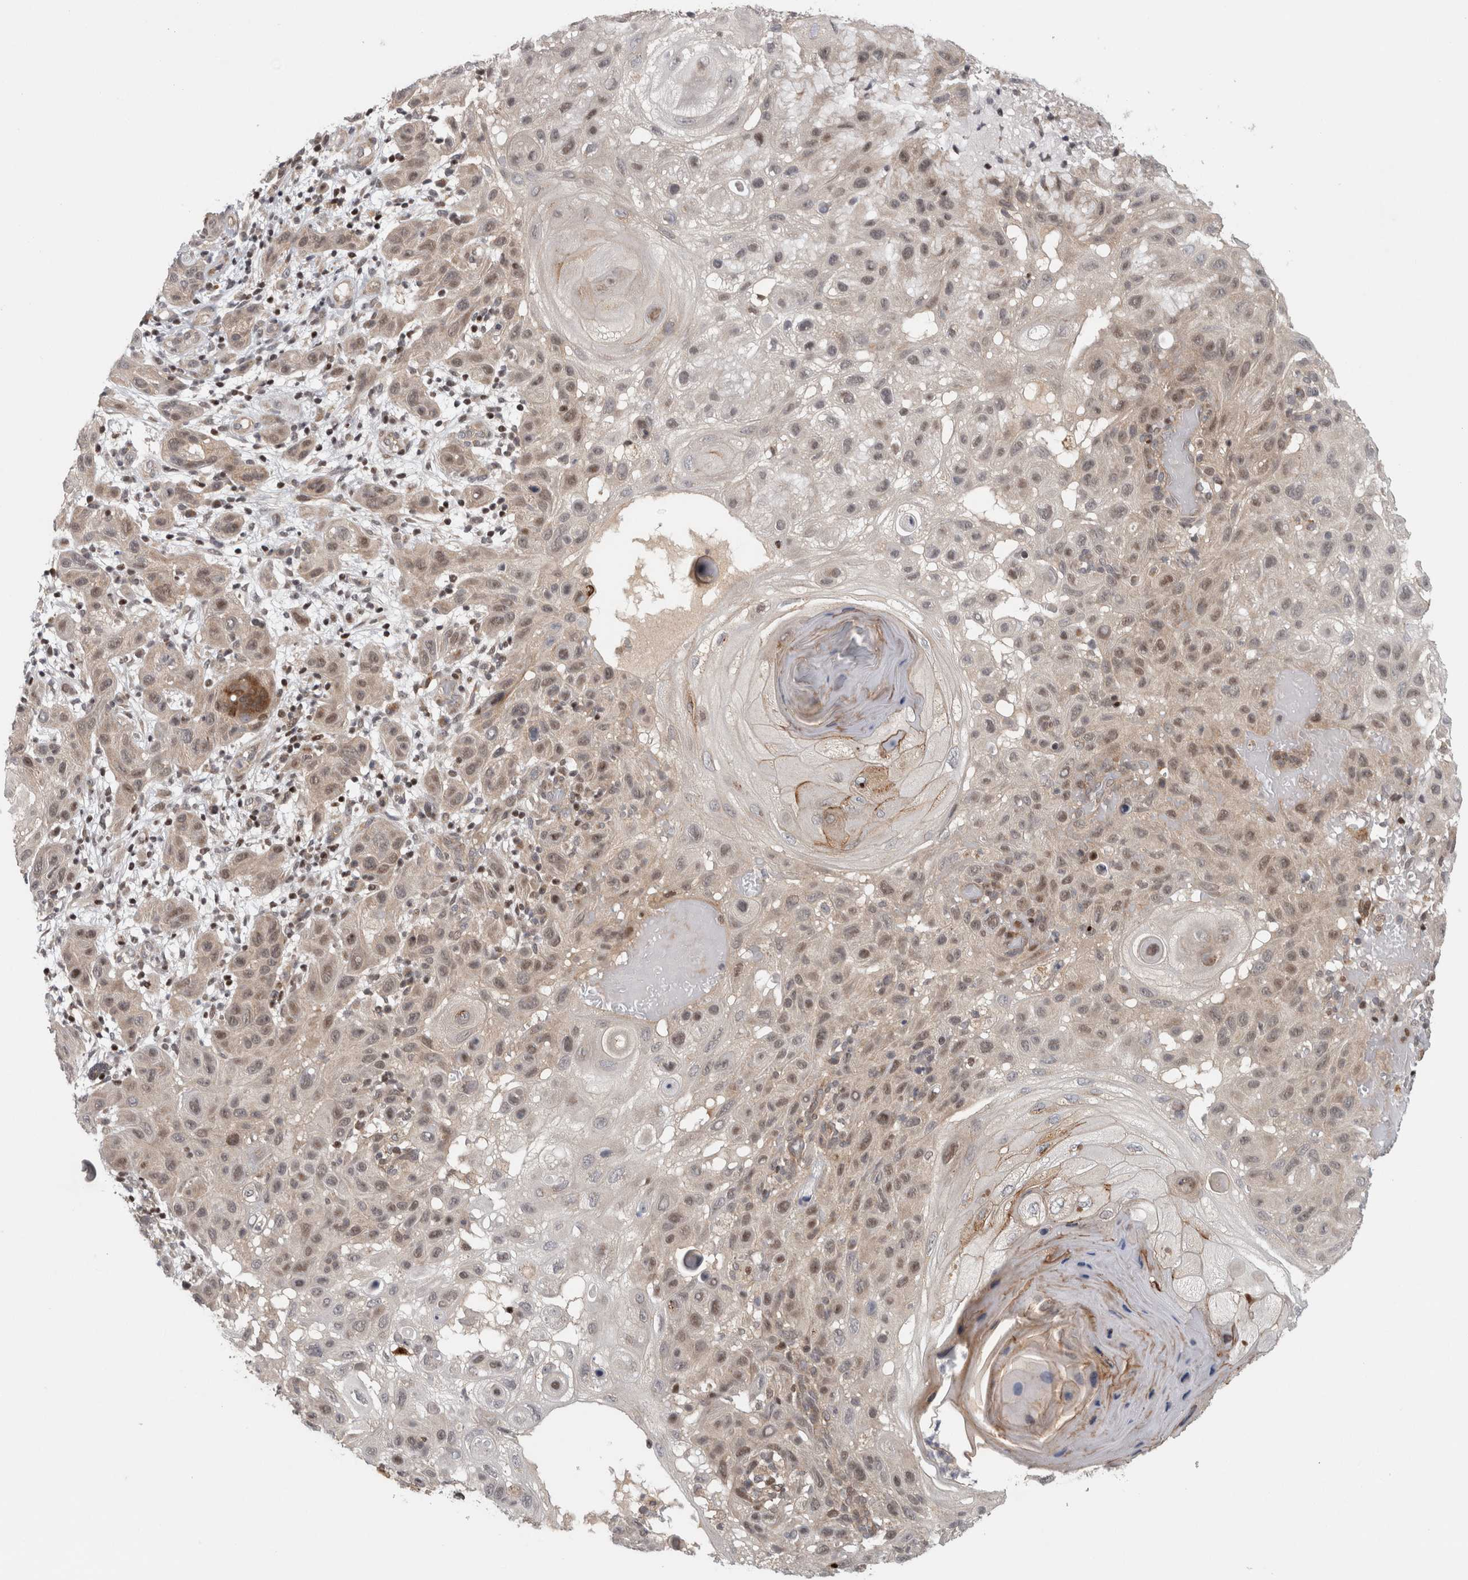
{"staining": {"intensity": "weak", "quantity": "25%-75%", "location": "nuclear"}, "tissue": "skin cancer", "cell_type": "Tumor cells", "image_type": "cancer", "snomed": [{"axis": "morphology", "description": "Normal tissue, NOS"}, {"axis": "morphology", "description": "Squamous cell carcinoma, NOS"}, {"axis": "topography", "description": "Skin"}], "caption": "A high-resolution micrograph shows immunohistochemistry staining of skin cancer (squamous cell carcinoma), which shows weak nuclear staining in about 25%-75% of tumor cells. The protein of interest is stained brown, and the nuclei are stained in blue (DAB IHC with brightfield microscopy, high magnification).", "gene": "KDM8", "patient": {"sex": "female", "age": 96}}